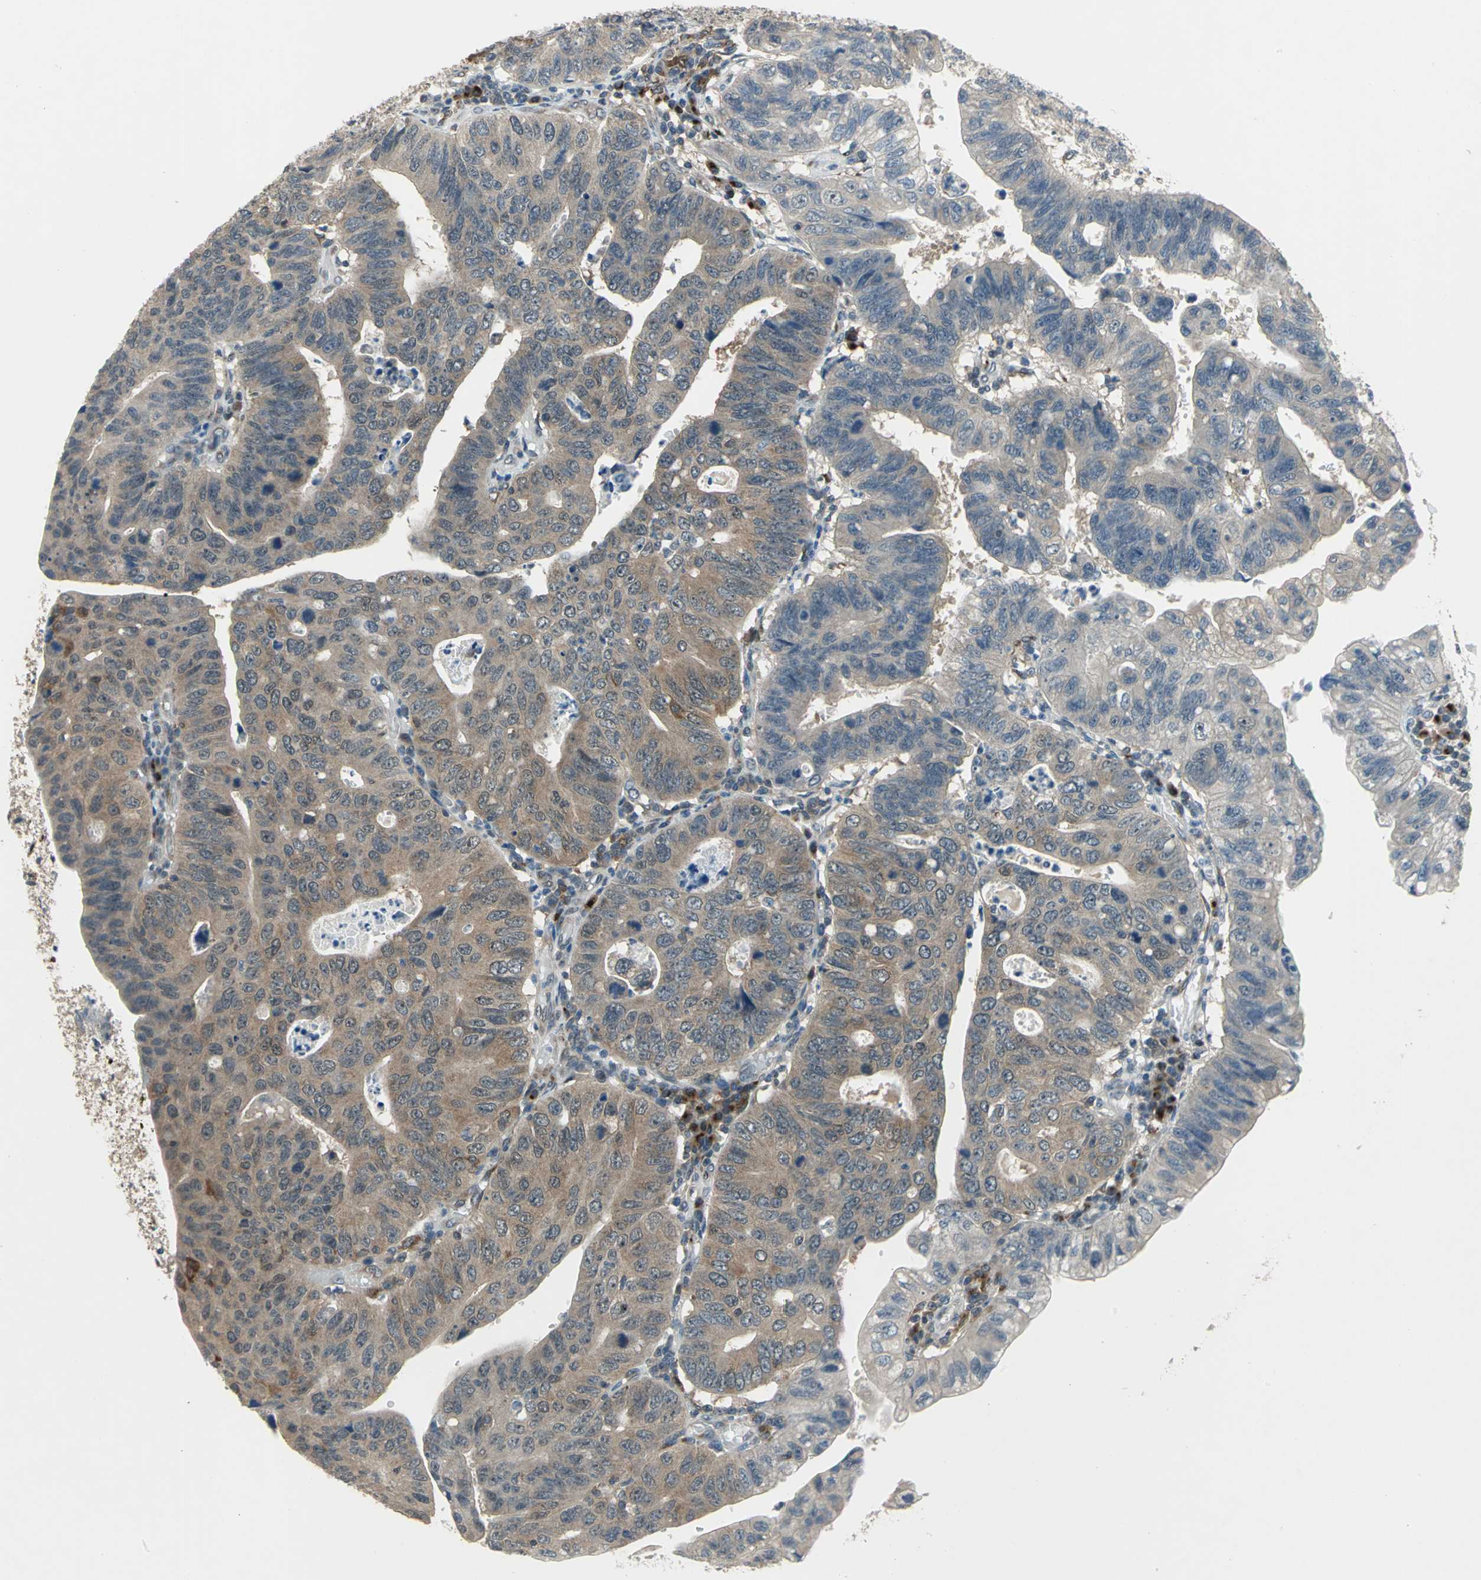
{"staining": {"intensity": "moderate", "quantity": ">75%", "location": "cytoplasmic/membranous"}, "tissue": "stomach cancer", "cell_type": "Tumor cells", "image_type": "cancer", "snomed": [{"axis": "morphology", "description": "Adenocarcinoma, NOS"}, {"axis": "topography", "description": "Stomach"}], "caption": "Immunohistochemistry photomicrograph of neoplastic tissue: stomach cancer stained using immunohistochemistry (IHC) exhibits medium levels of moderate protein expression localized specifically in the cytoplasmic/membranous of tumor cells, appearing as a cytoplasmic/membranous brown color.", "gene": "NFKBIE", "patient": {"sex": "male", "age": 59}}